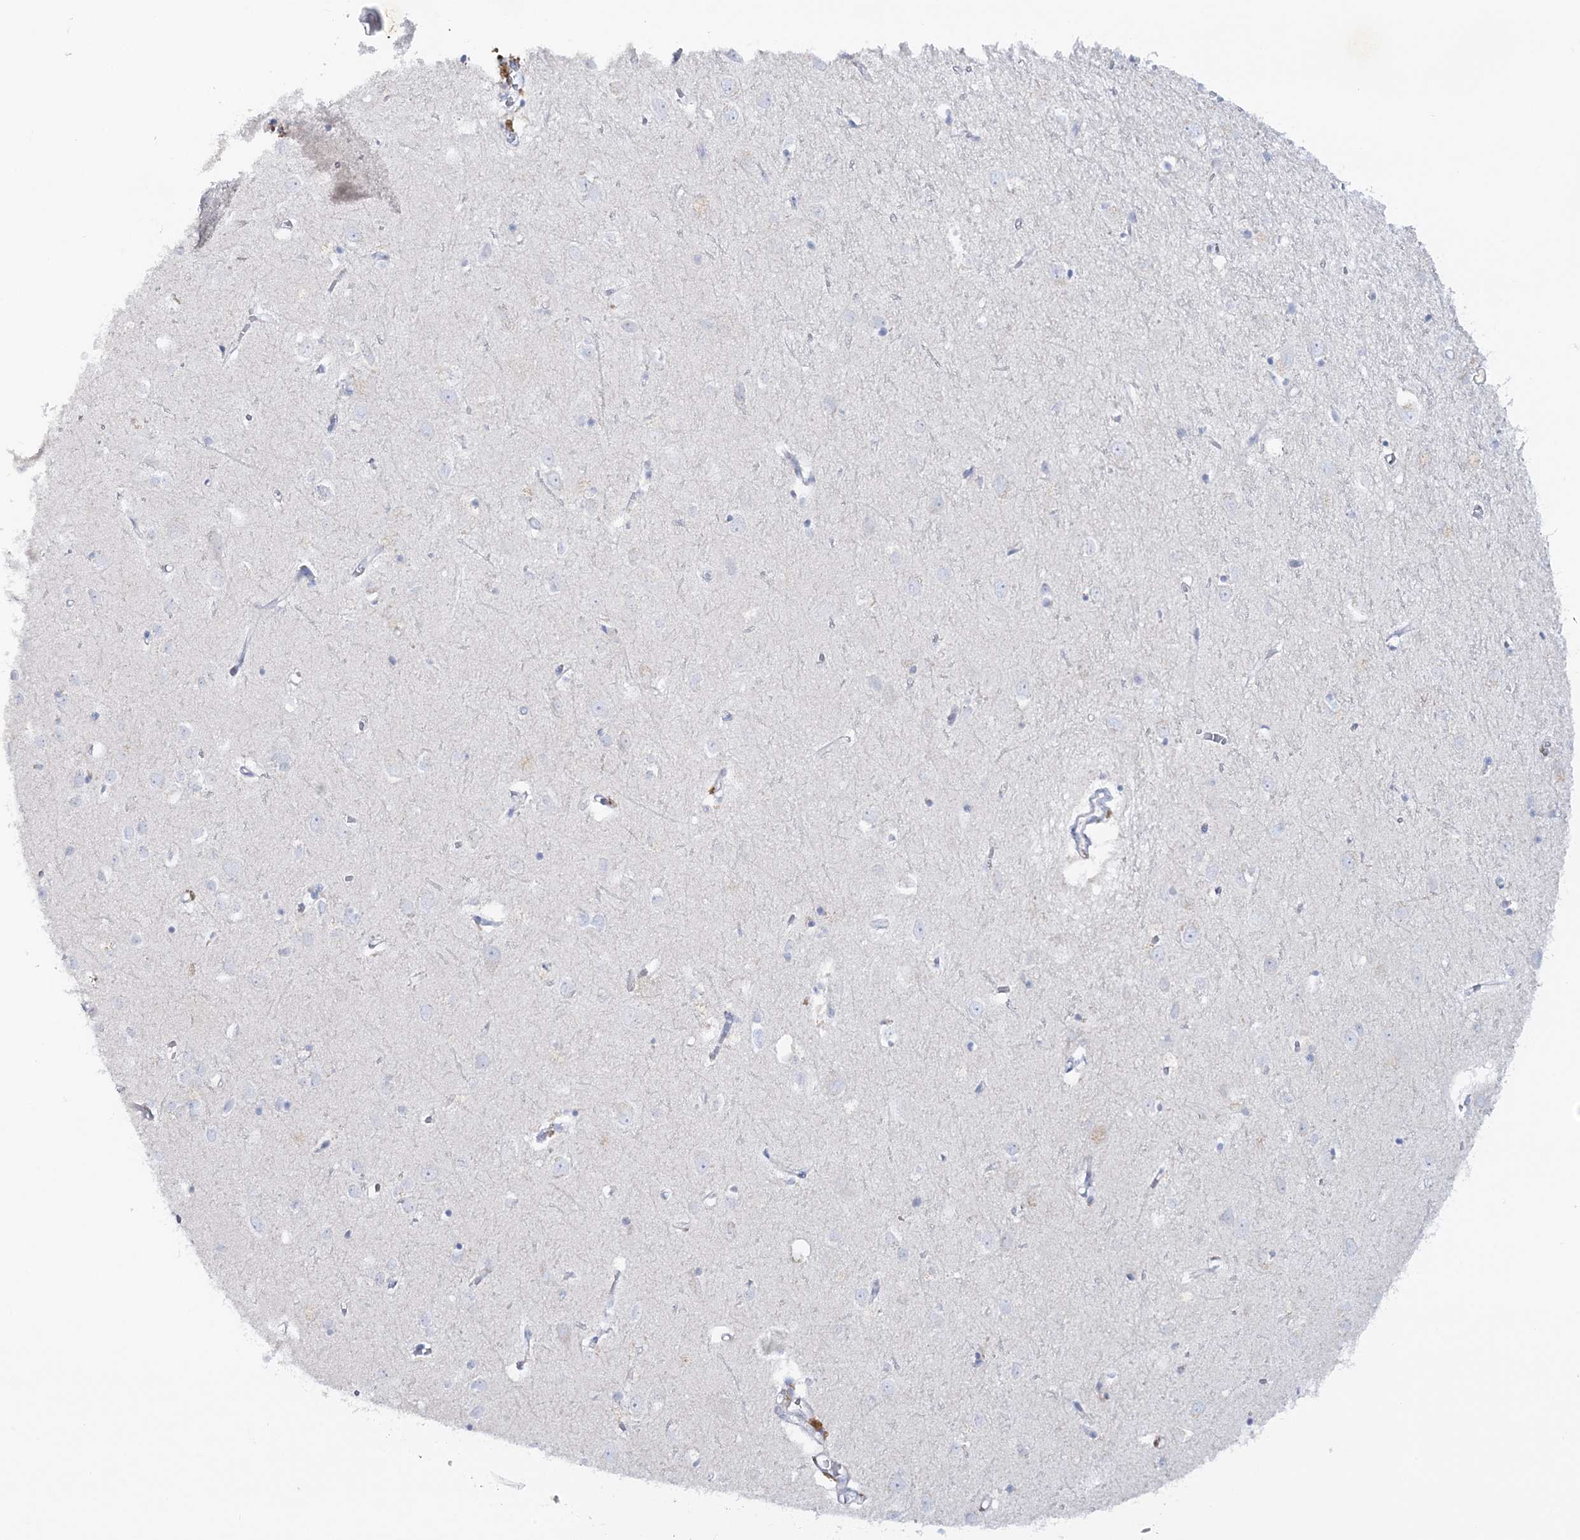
{"staining": {"intensity": "negative", "quantity": "none", "location": "none"}, "tissue": "cerebral cortex", "cell_type": "Endothelial cells", "image_type": "normal", "snomed": [{"axis": "morphology", "description": "Normal tissue, NOS"}, {"axis": "topography", "description": "Cerebral cortex"}], "caption": "A high-resolution photomicrograph shows immunohistochemistry staining of normal cerebral cortex, which displays no significant positivity in endothelial cells.", "gene": "WDSUB1", "patient": {"sex": "female", "age": 64}}